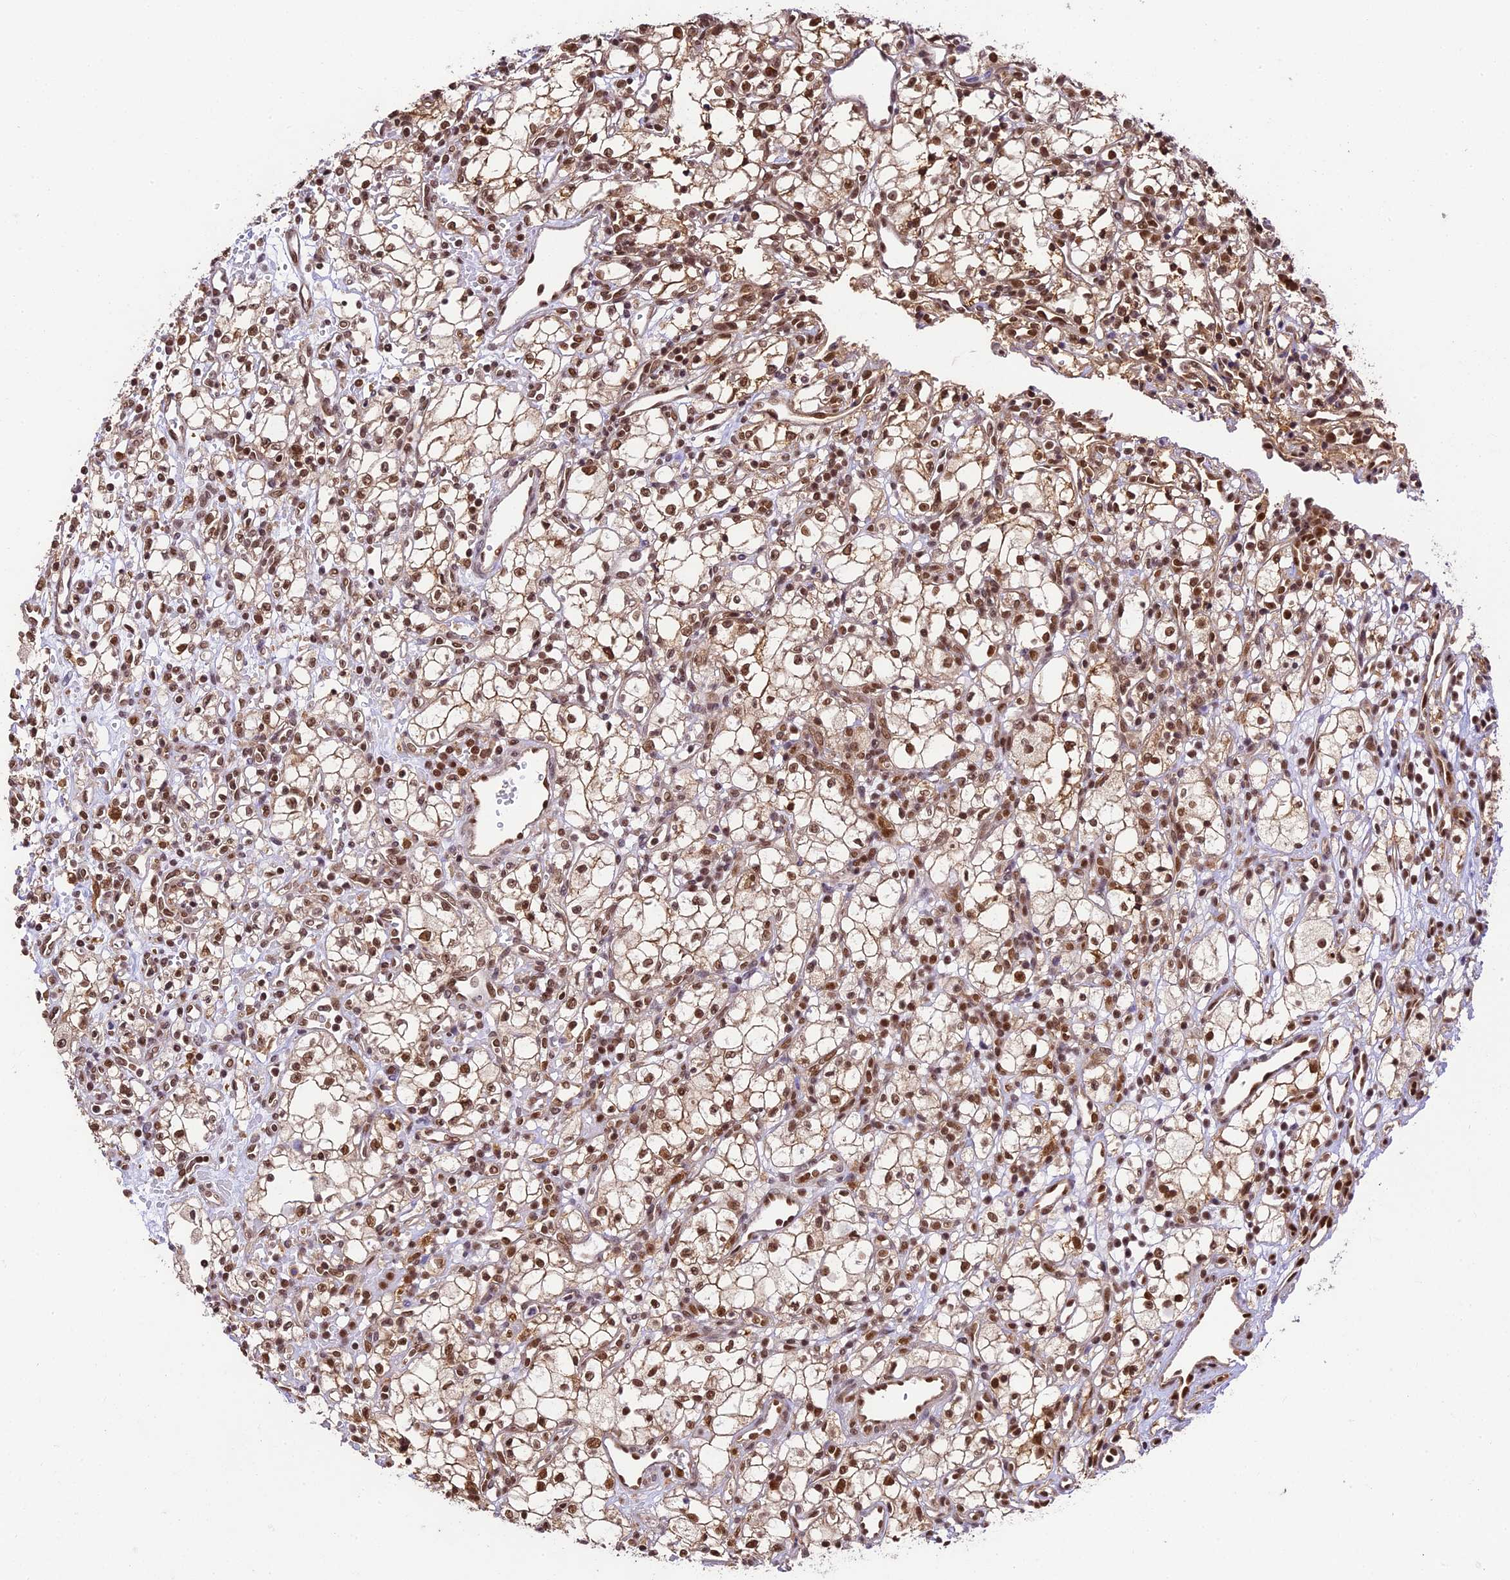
{"staining": {"intensity": "moderate", "quantity": ">75%", "location": "cytoplasmic/membranous,nuclear"}, "tissue": "renal cancer", "cell_type": "Tumor cells", "image_type": "cancer", "snomed": [{"axis": "morphology", "description": "Adenocarcinoma, NOS"}, {"axis": "topography", "description": "Kidney"}], "caption": "This histopathology image demonstrates adenocarcinoma (renal) stained with immunohistochemistry (IHC) to label a protein in brown. The cytoplasmic/membranous and nuclear of tumor cells show moderate positivity for the protein. Nuclei are counter-stained blue.", "gene": "TRIM22", "patient": {"sex": "male", "age": 59}}